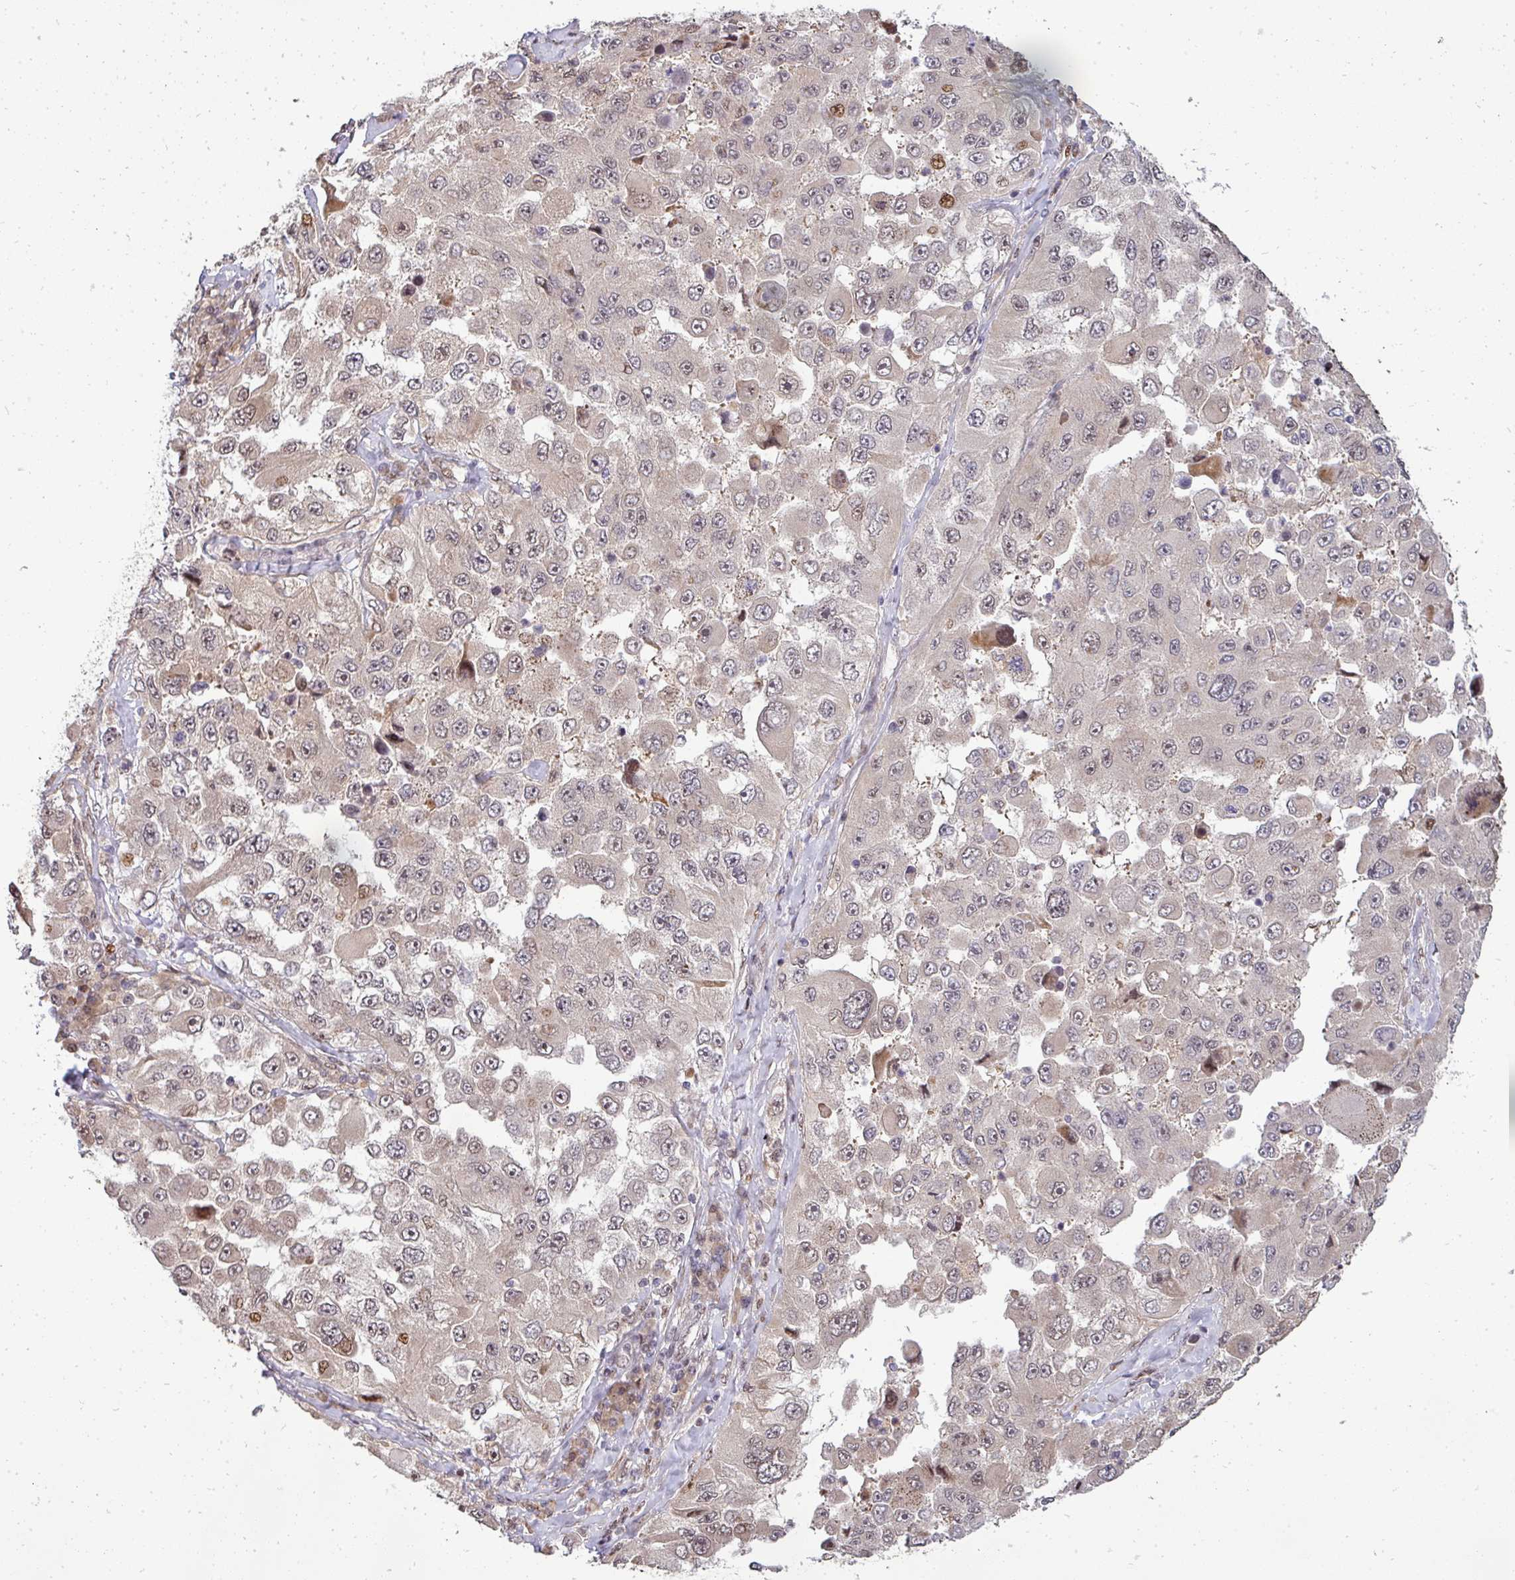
{"staining": {"intensity": "weak", "quantity": "25%-75%", "location": "cytoplasmic/membranous,nuclear"}, "tissue": "melanoma", "cell_type": "Tumor cells", "image_type": "cancer", "snomed": [{"axis": "morphology", "description": "Malignant melanoma, Metastatic site"}, {"axis": "topography", "description": "Lymph node"}], "caption": "Tumor cells reveal low levels of weak cytoplasmic/membranous and nuclear positivity in about 25%-75% of cells in malignant melanoma (metastatic site).", "gene": "PATZ1", "patient": {"sex": "male", "age": 62}}